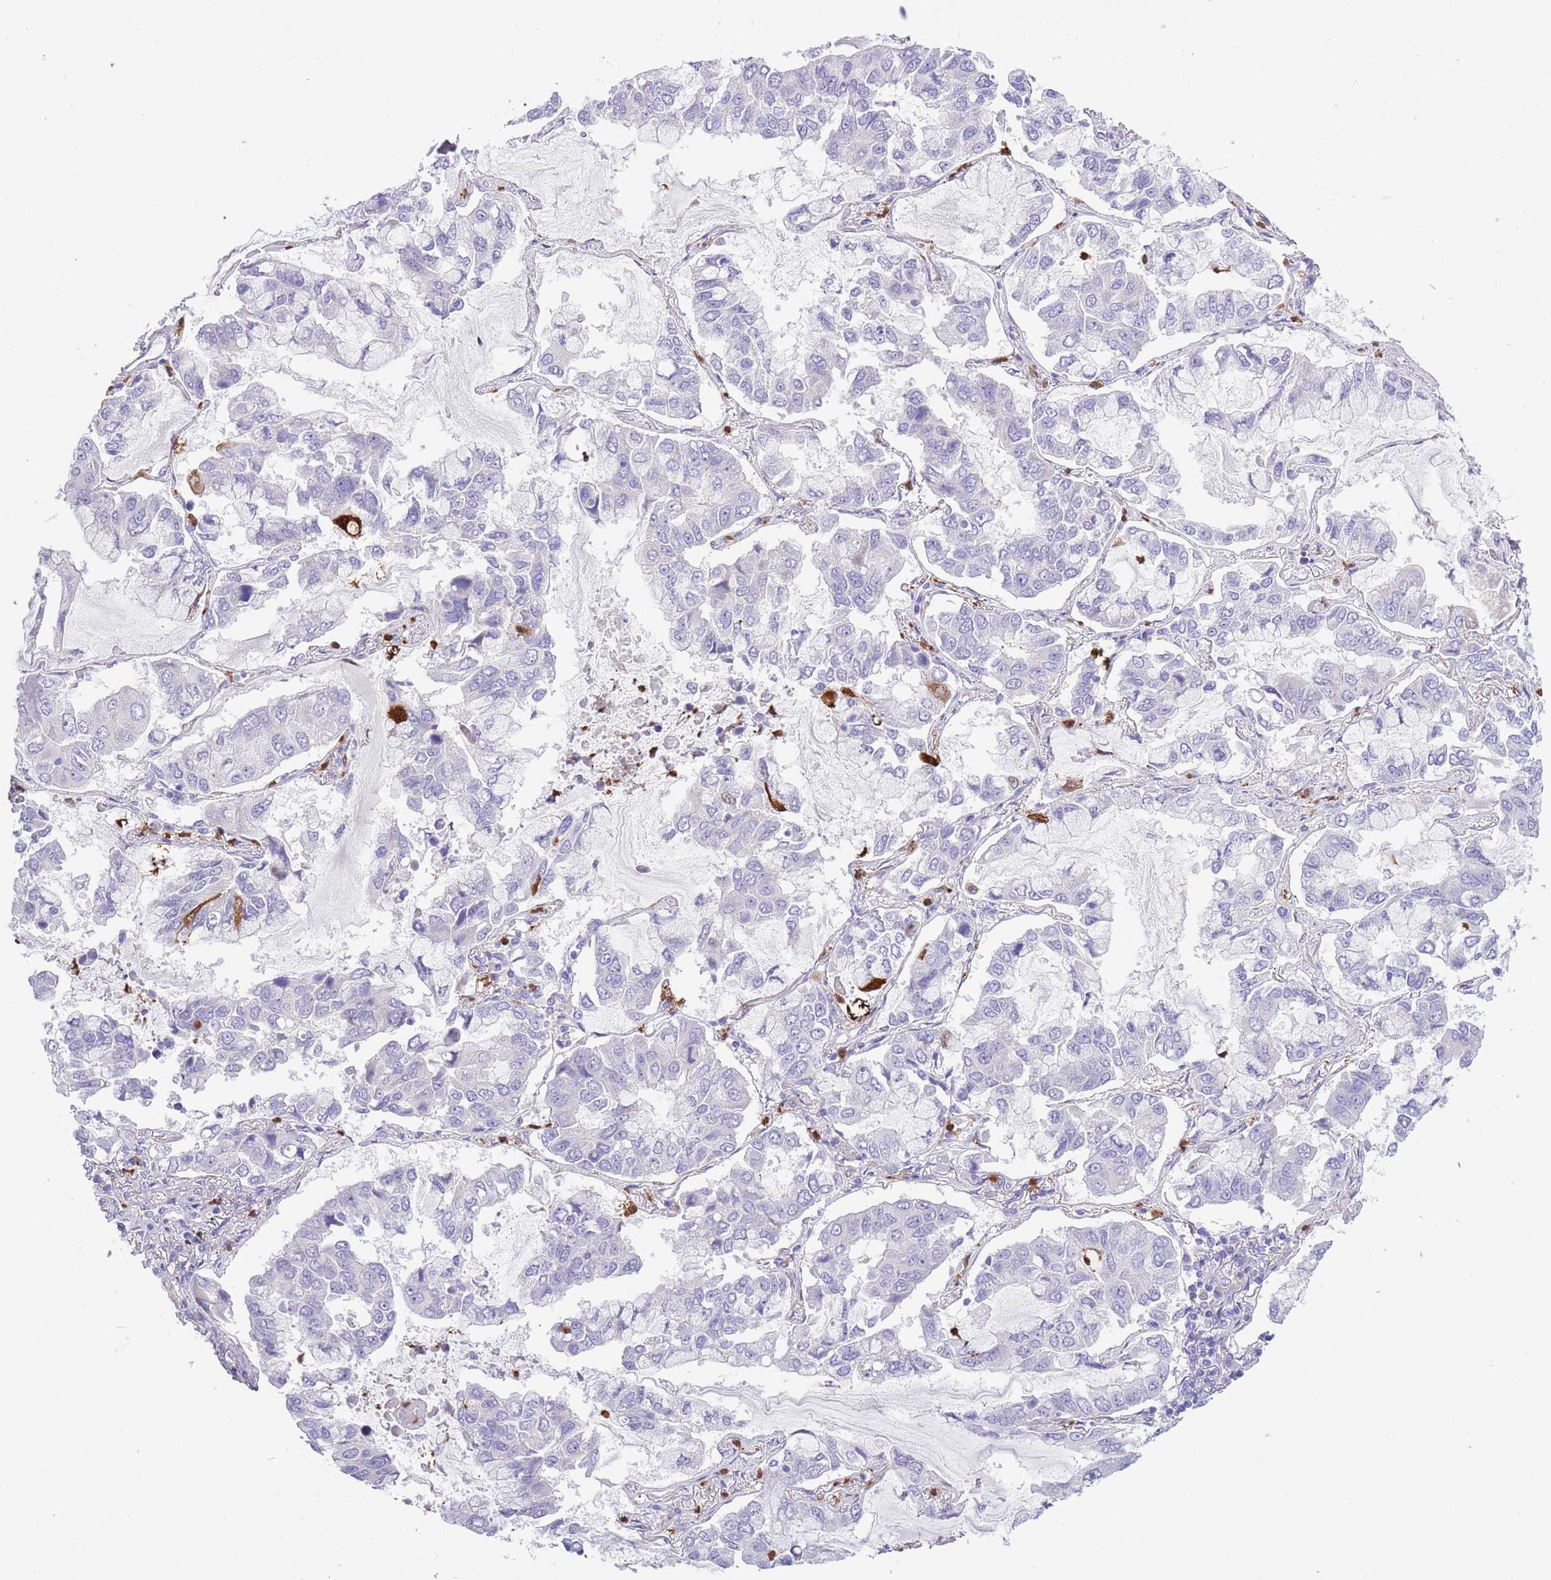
{"staining": {"intensity": "negative", "quantity": "none", "location": "none"}, "tissue": "lung cancer", "cell_type": "Tumor cells", "image_type": "cancer", "snomed": [{"axis": "morphology", "description": "Adenocarcinoma, NOS"}, {"axis": "topography", "description": "Lung"}], "caption": "Immunohistochemistry (IHC) of lung cancer (adenocarcinoma) displays no positivity in tumor cells. (Brightfield microscopy of DAB IHC at high magnification).", "gene": "ZFP2", "patient": {"sex": "male", "age": 64}}